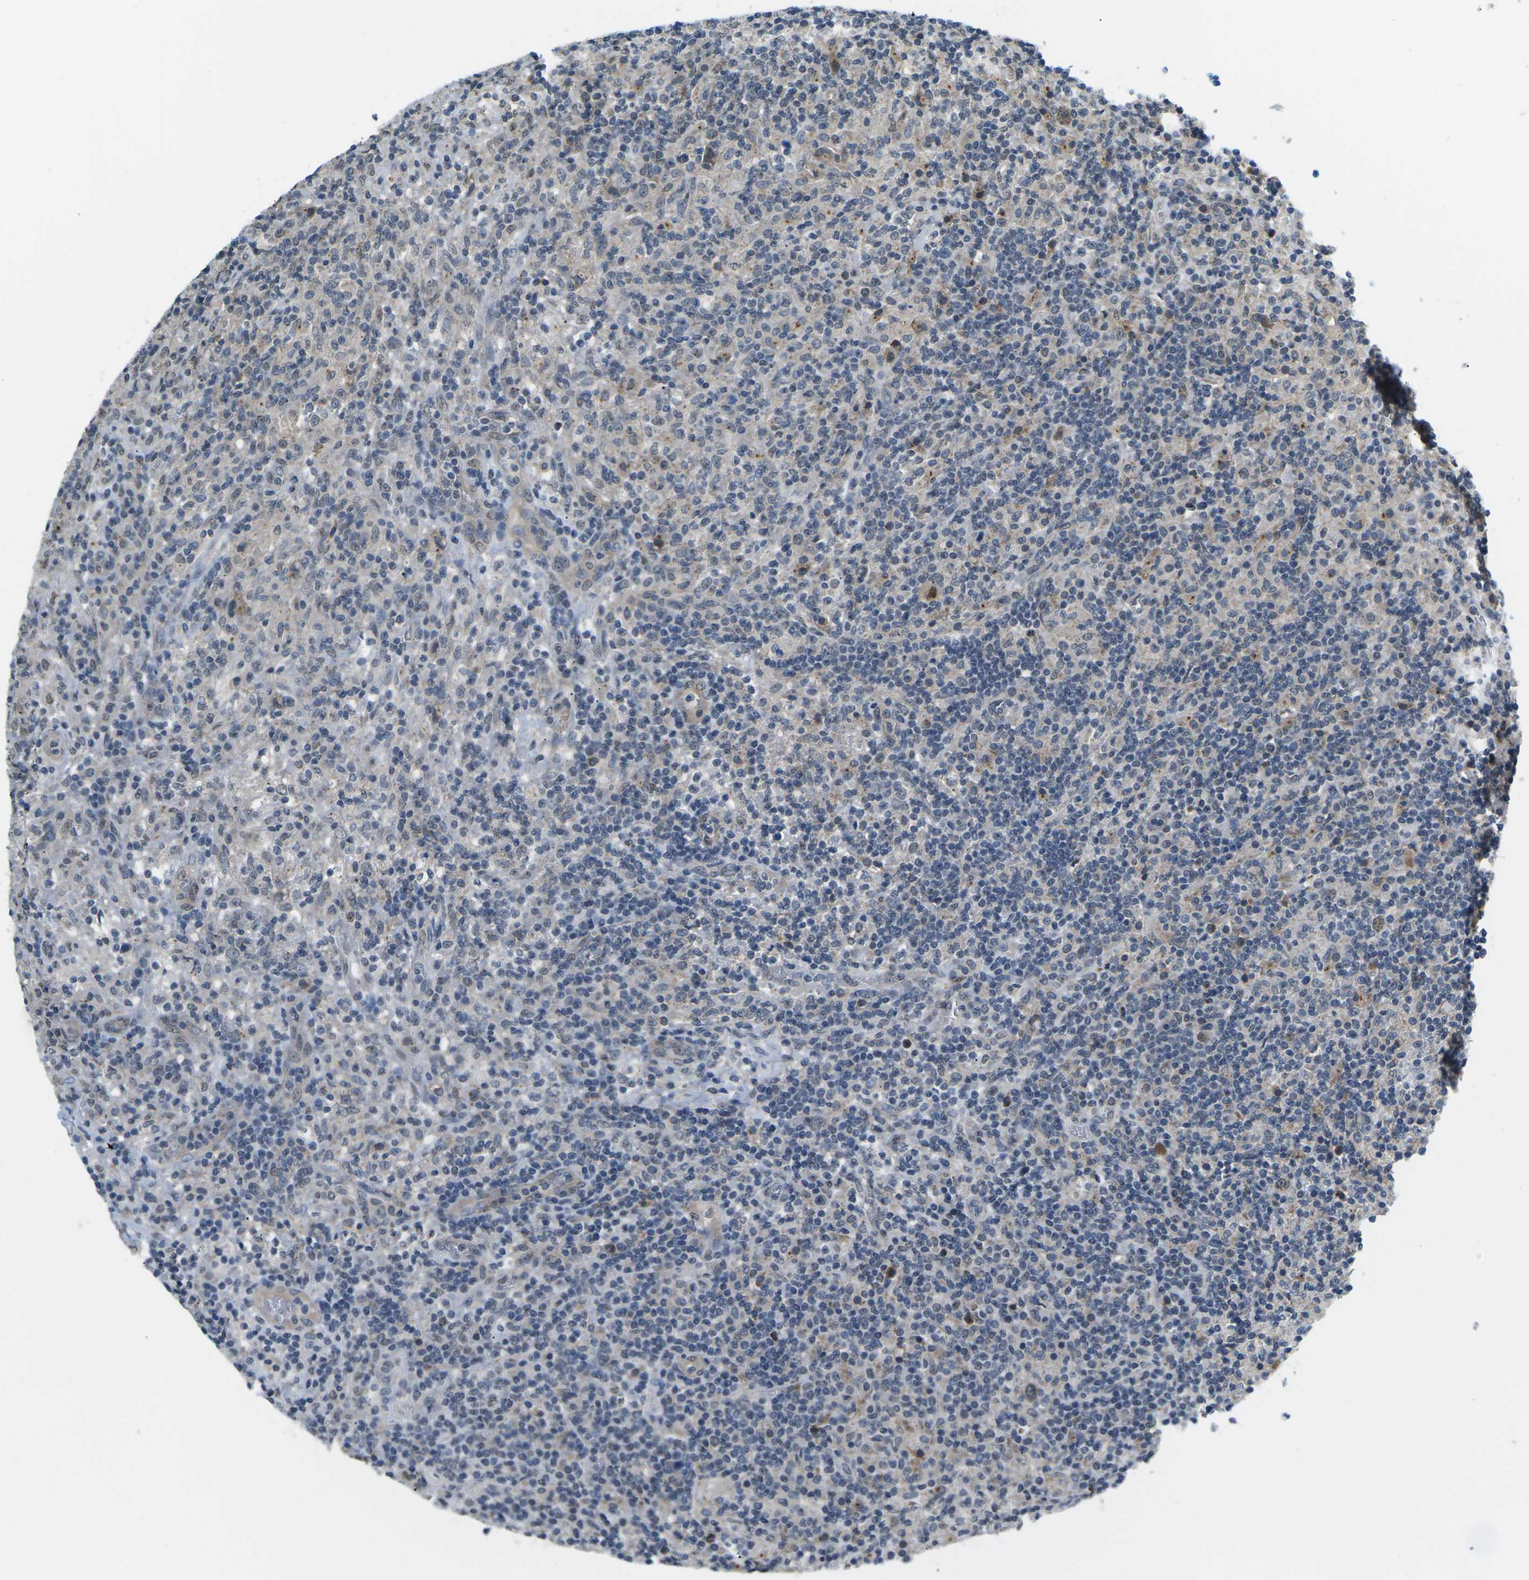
{"staining": {"intensity": "weak", "quantity": "25%-75%", "location": "nuclear"}, "tissue": "lymphoma", "cell_type": "Tumor cells", "image_type": "cancer", "snomed": [{"axis": "morphology", "description": "Hodgkin's disease, NOS"}, {"axis": "topography", "description": "Lymph node"}], "caption": "Lymphoma stained with DAB (3,3'-diaminobenzidine) immunohistochemistry (IHC) reveals low levels of weak nuclear expression in about 25%-75% of tumor cells.", "gene": "ERBB4", "patient": {"sex": "male", "age": 70}}